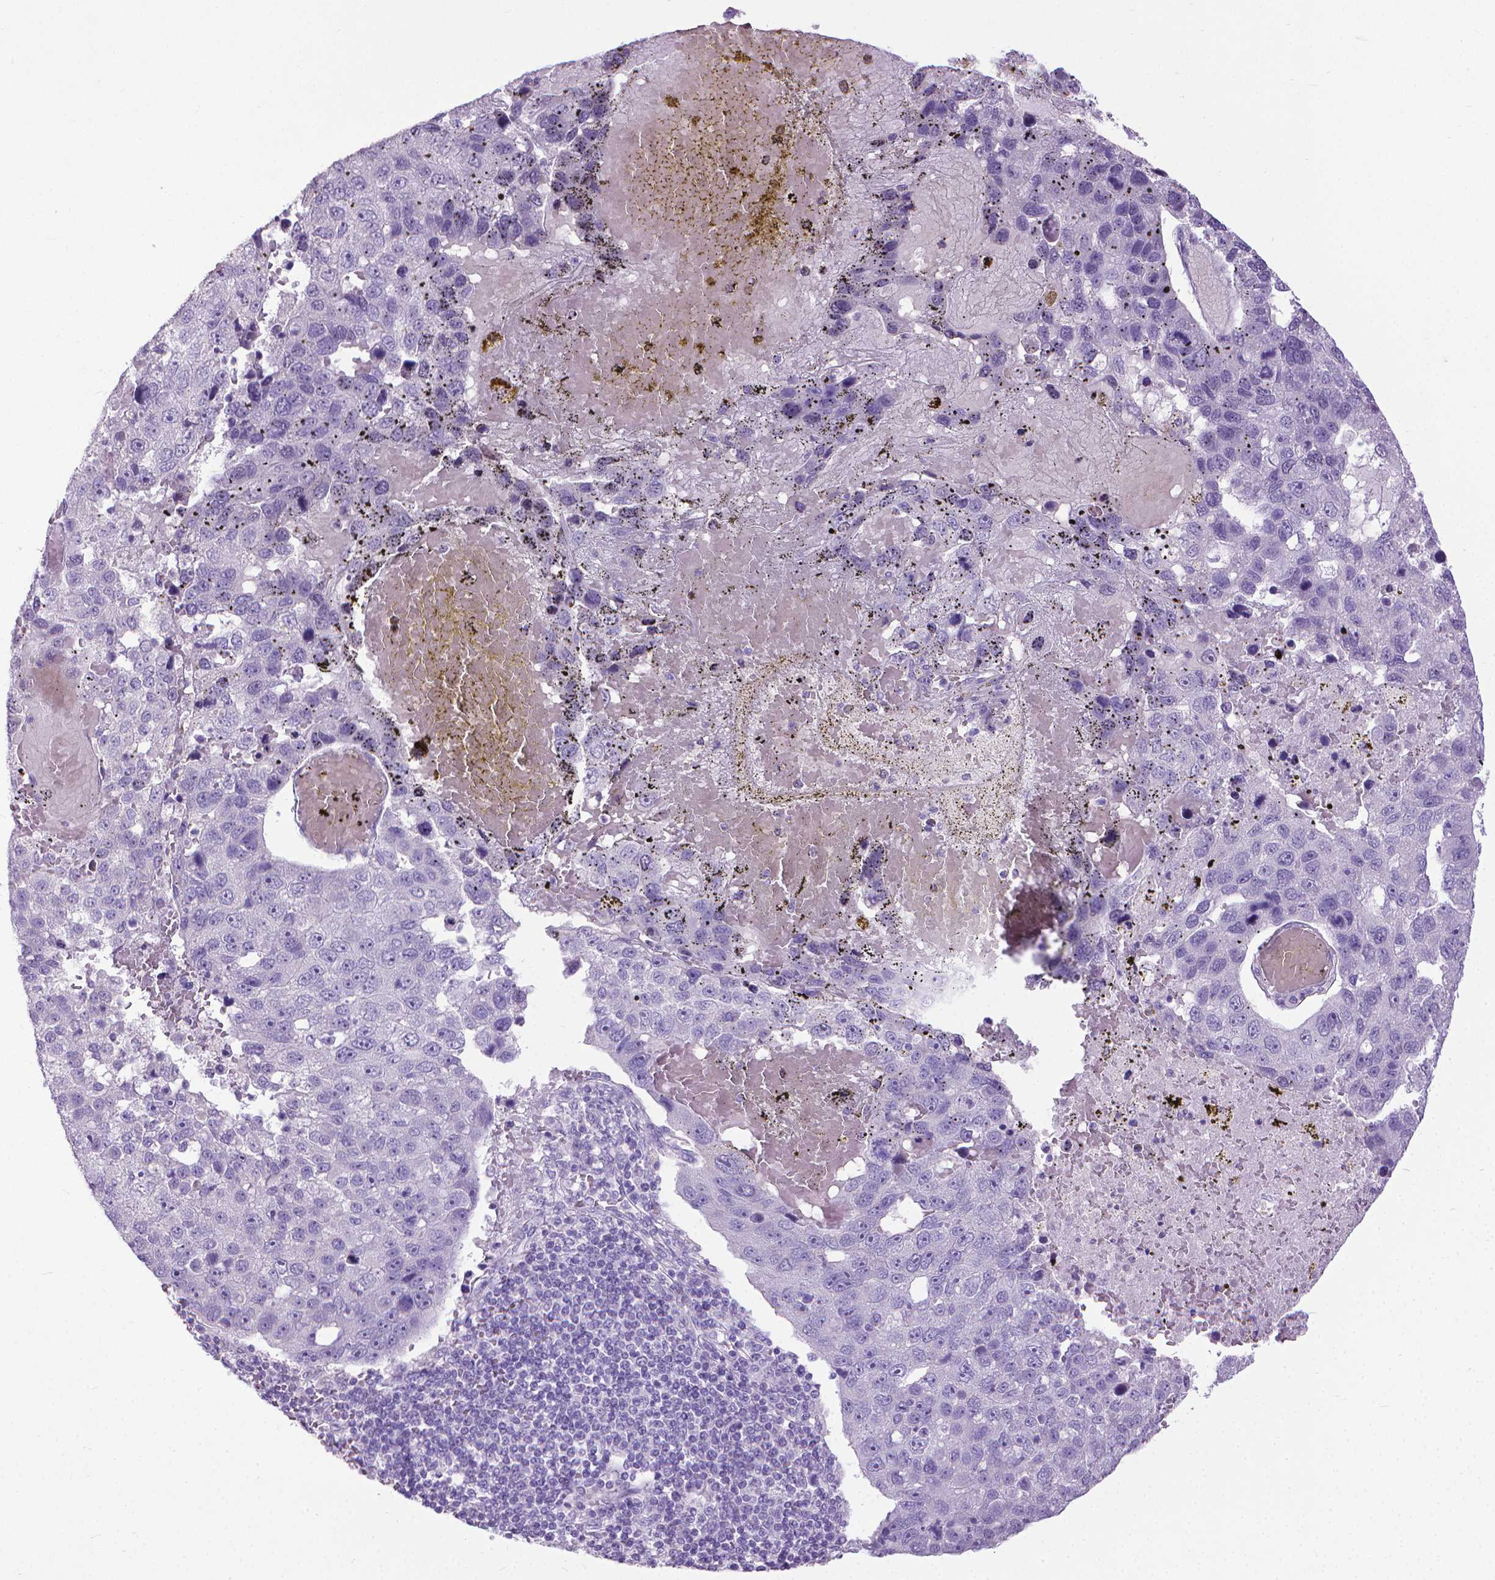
{"staining": {"intensity": "negative", "quantity": "none", "location": "none"}, "tissue": "pancreatic cancer", "cell_type": "Tumor cells", "image_type": "cancer", "snomed": [{"axis": "morphology", "description": "Adenocarcinoma, NOS"}, {"axis": "topography", "description": "Pancreas"}], "caption": "DAB immunohistochemical staining of pancreatic cancer (adenocarcinoma) exhibits no significant expression in tumor cells. The staining is performed using DAB (3,3'-diaminobenzidine) brown chromogen with nuclei counter-stained in using hematoxylin.", "gene": "KRT5", "patient": {"sex": "female", "age": 61}}